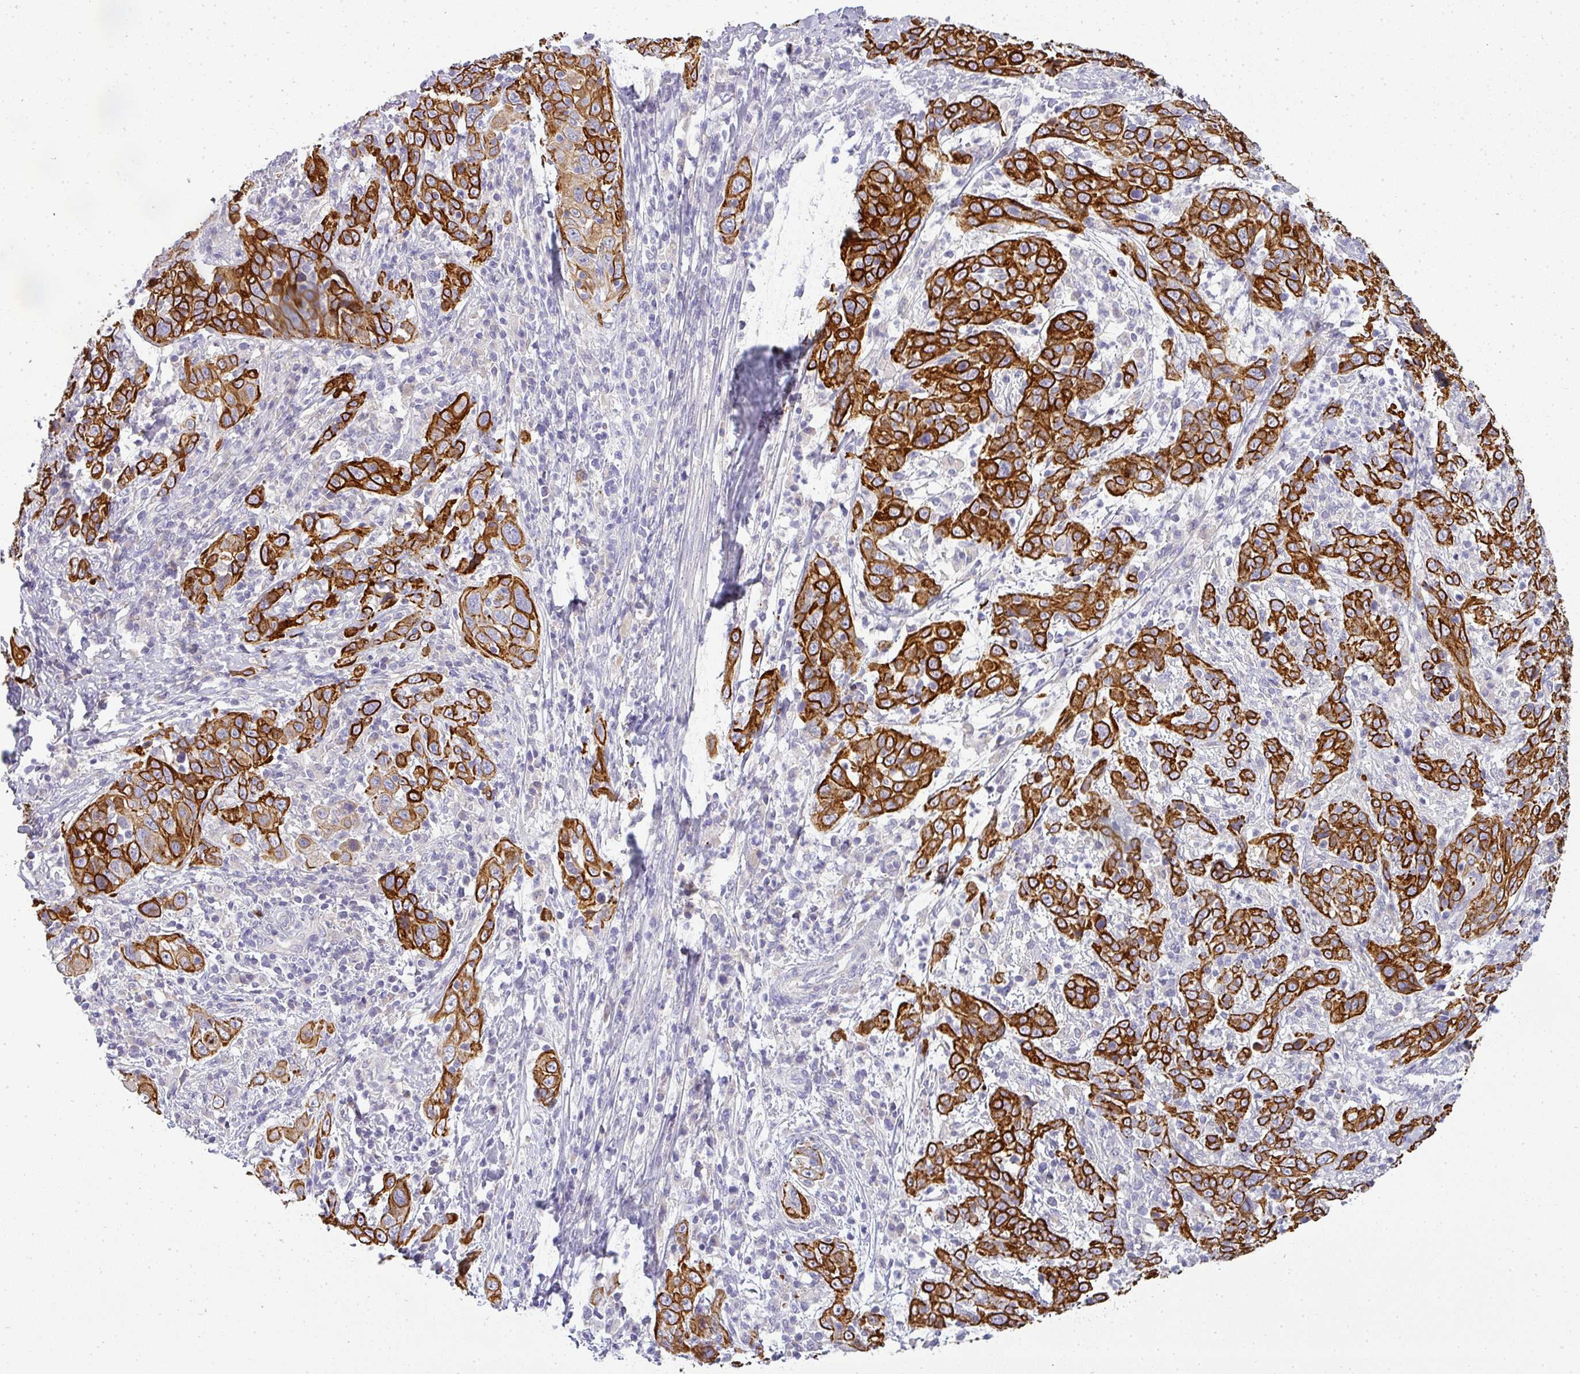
{"staining": {"intensity": "strong", "quantity": ">75%", "location": "cytoplasmic/membranous"}, "tissue": "cervical cancer", "cell_type": "Tumor cells", "image_type": "cancer", "snomed": [{"axis": "morphology", "description": "Squamous cell carcinoma, NOS"}, {"axis": "topography", "description": "Cervix"}], "caption": "This photomicrograph shows IHC staining of human cervical cancer, with high strong cytoplasmic/membranous staining in about >75% of tumor cells.", "gene": "ASXL3", "patient": {"sex": "female", "age": 46}}